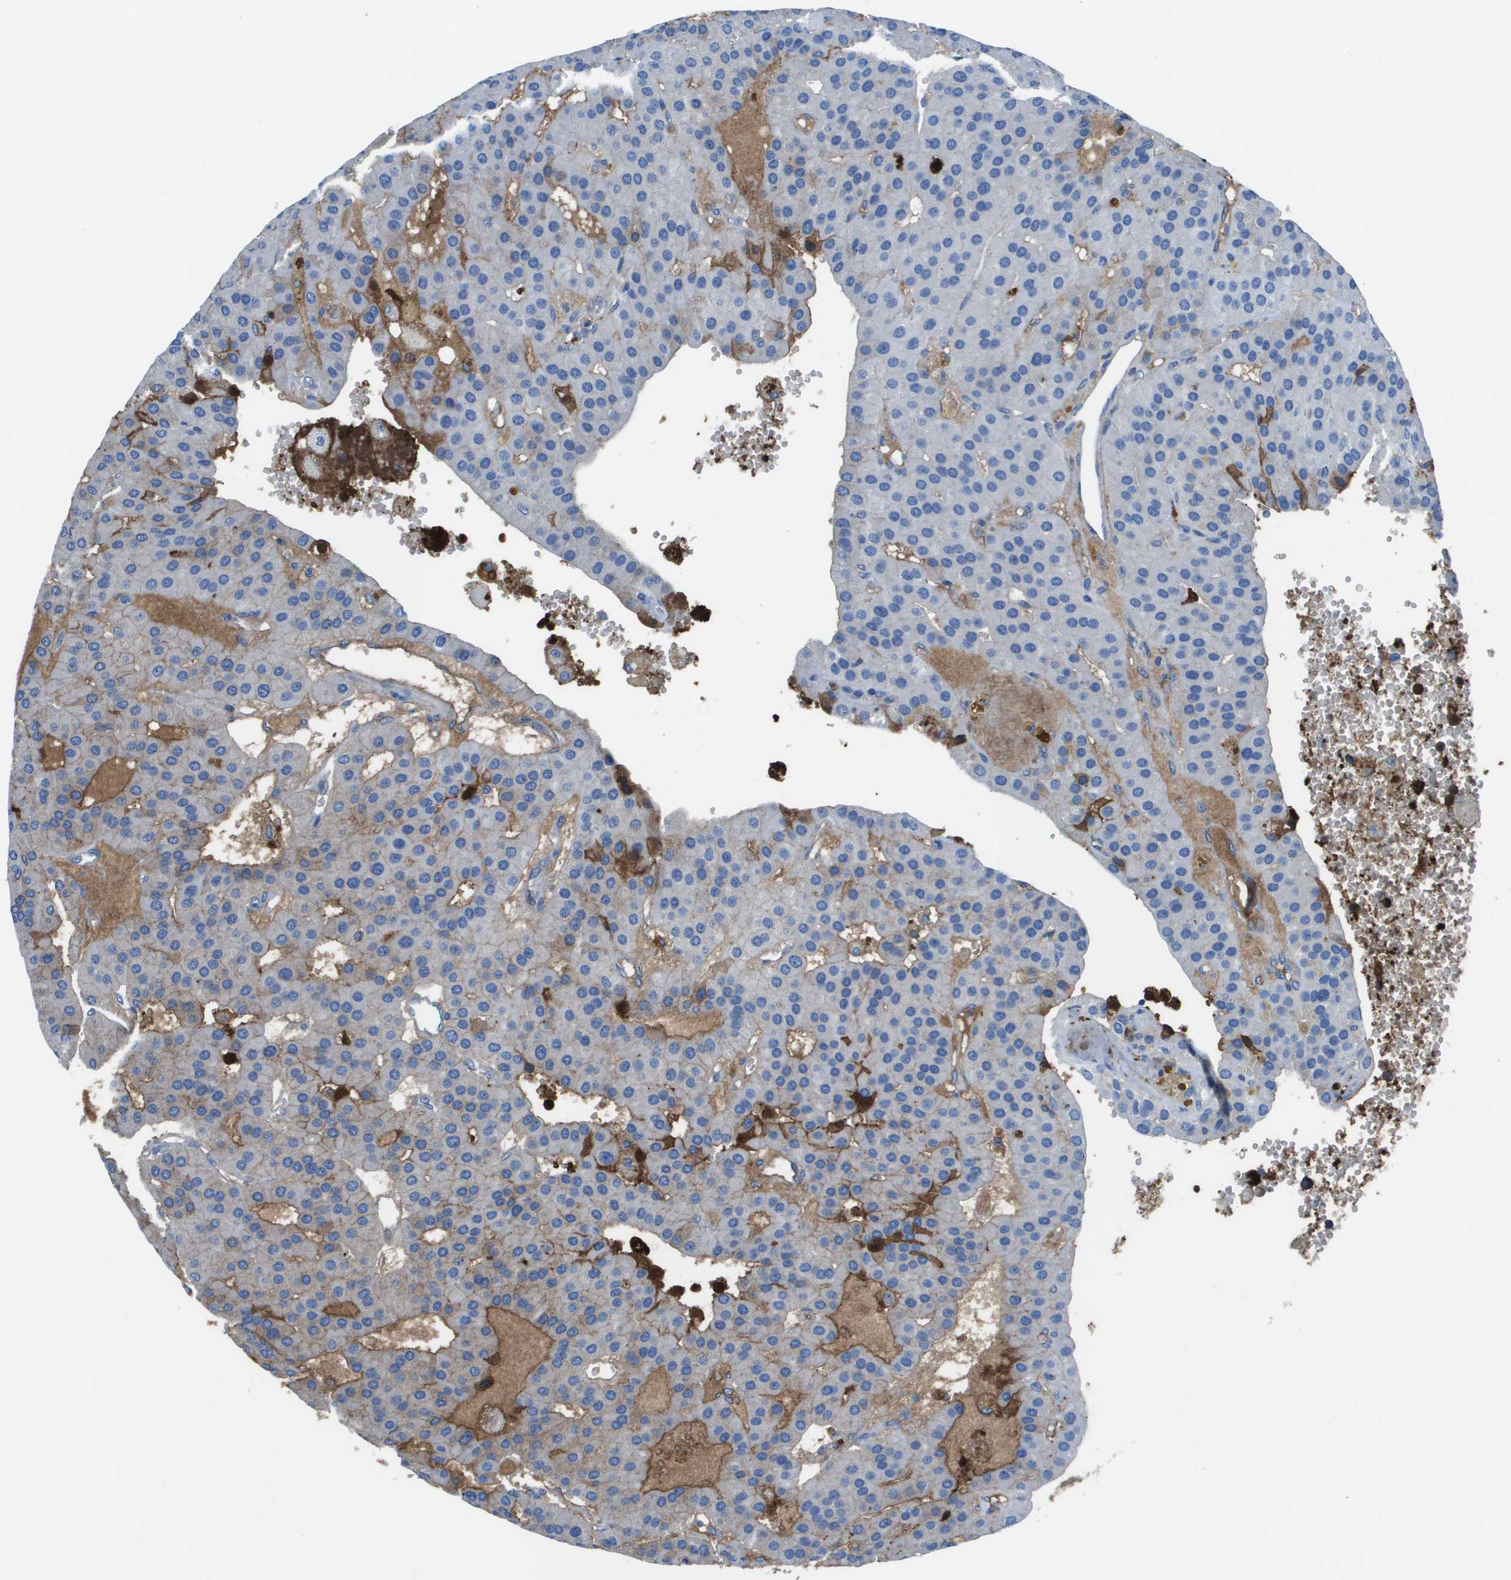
{"staining": {"intensity": "negative", "quantity": "none", "location": "none"}, "tissue": "parathyroid gland", "cell_type": "Glandular cells", "image_type": "normal", "snomed": [{"axis": "morphology", "description": "Normal tissue, NOS"}, {"axis": "morphology", "description": "Adenoma, NOS"}, {"axis": "topography", "description": "Parathyroid gland"}], "caption": "The immunohistochemistry (IHC) photomicrograph has no significant staining in glandular cells of parathyroid gland. (Brightfield microscopy of DAB immunohistochemistry at high magnification).", "gene": "VTN", "patient": {"sex": "female", "age": 86}}